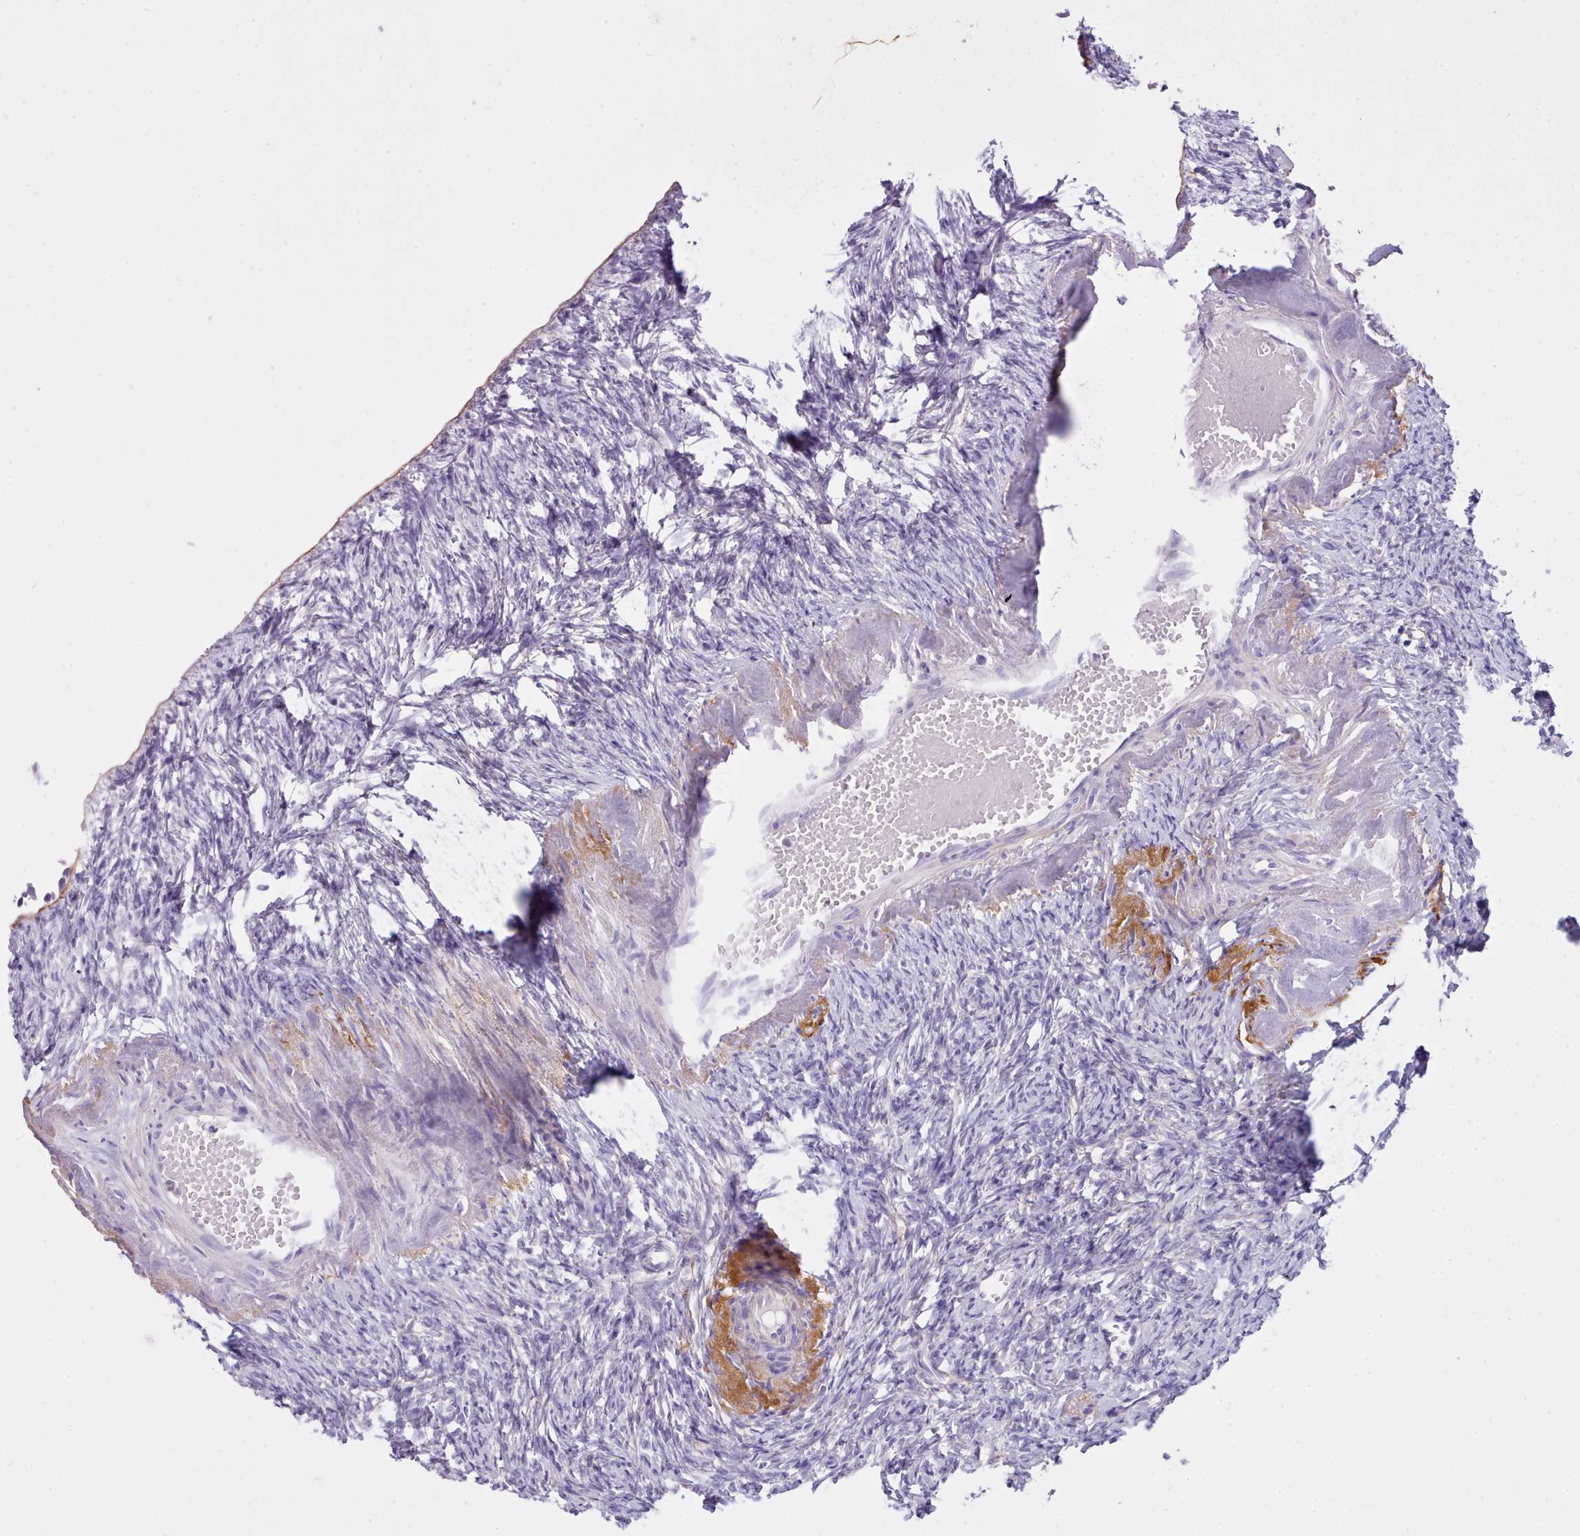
{"staining": {"intensity": "negative", "quantity": "none", "location": "none"}, "tissue": "ovary", "cell_type": "Ovarian stroma cells", "image_type": "normal", "snomed": [{"axis": "morphology", "description": "Normal tissue, NOS"}, {"axis": "topography", "description": "Ovary"}], "caption": "Immunohistochemical staining of unremarkable ovary reveals no significant positivity in ovarian stroma cells. (DAB (3,3'-diaminobenzidine) IHC, high magnification).", "gene": "CYP2A13", "patient": {"sex": "female", "age": 51}}